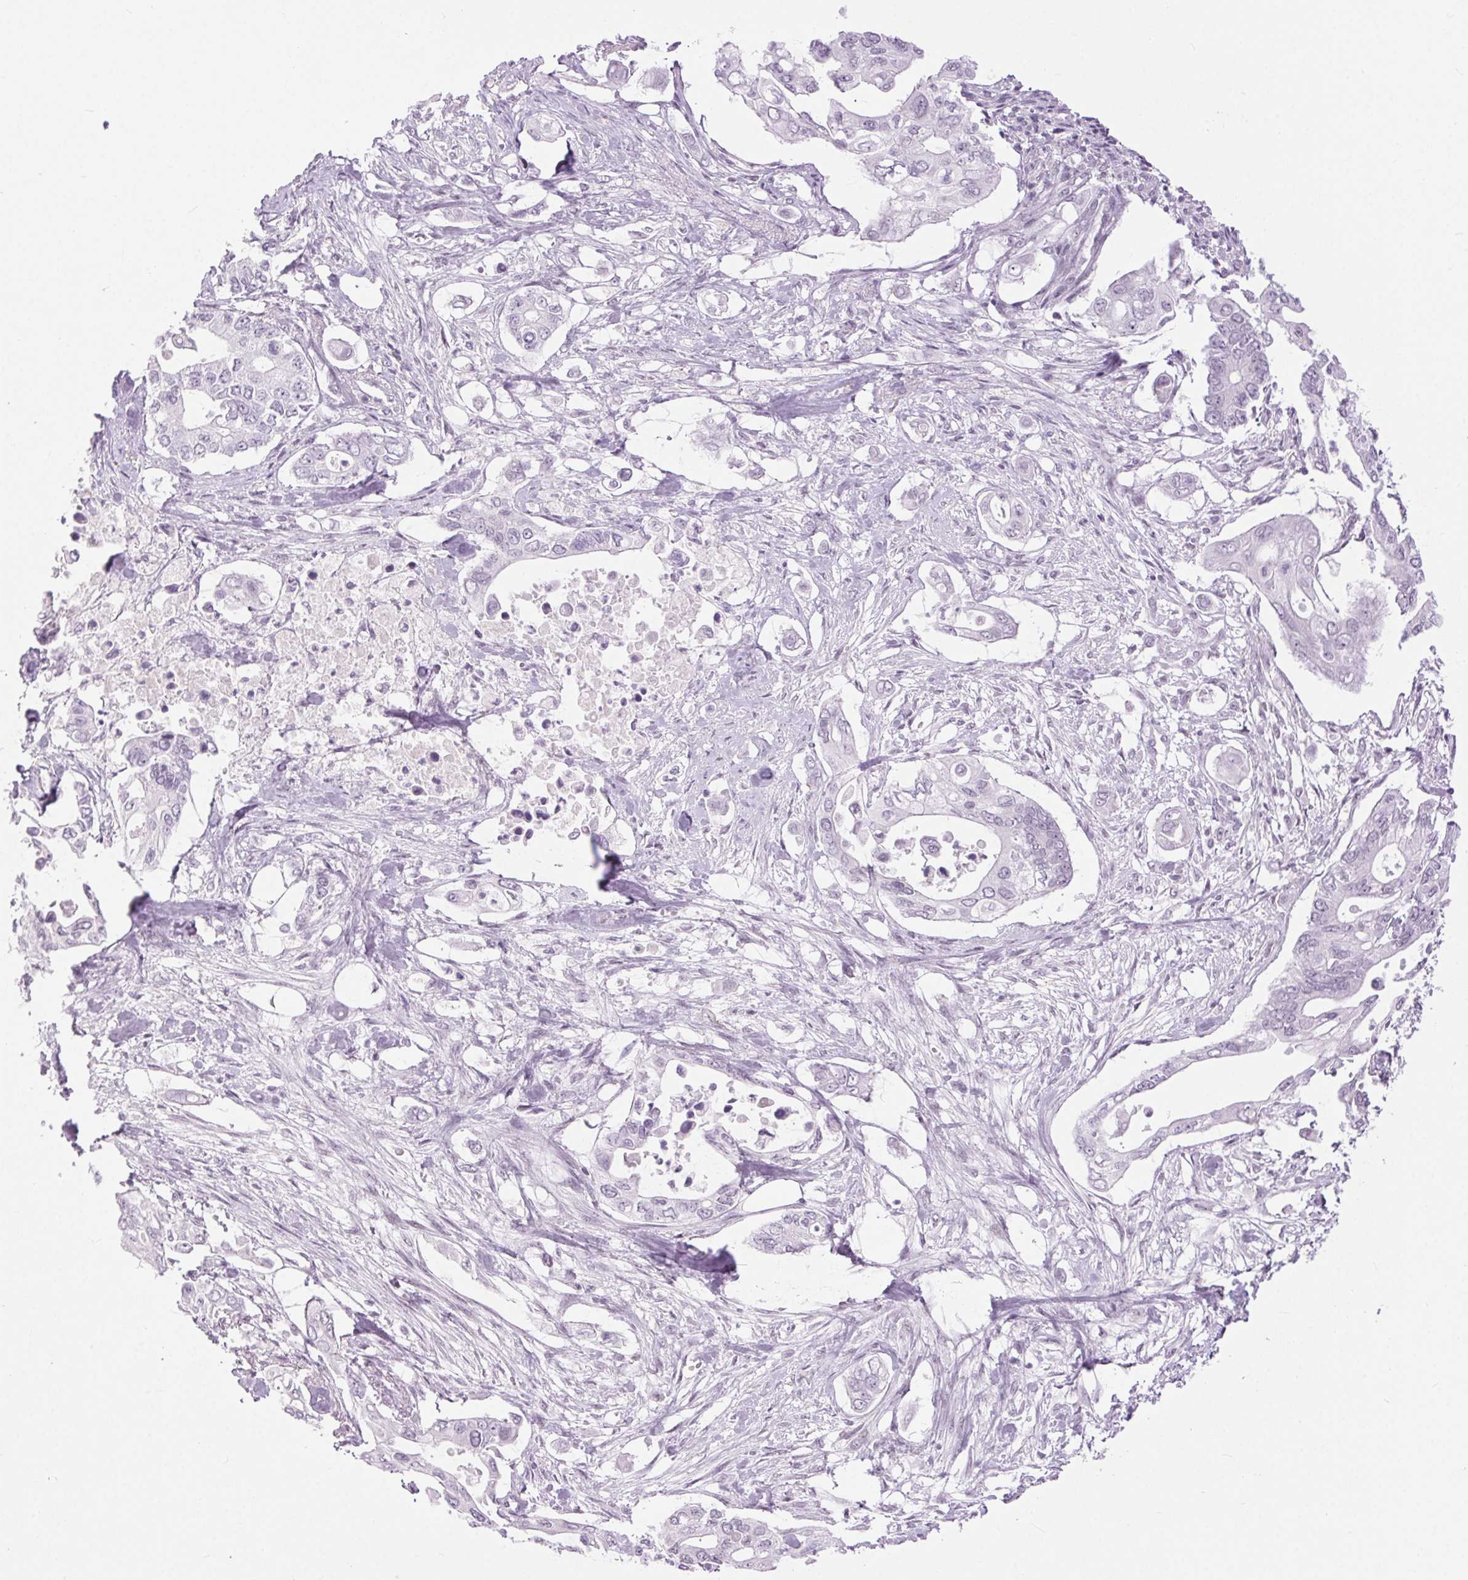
{"staining": {"intensity": "negative", "quantity": "none", "location": "none"}, "tissue": "pancreatic cancer", "cell_type": "Tumor cells", "image_type": "cancer", "snomed": [{"axis": "morphology", "description": "Adenocarcinoma, NOS"}, {"axis": "topography", "description": "Pancreas"}], "caption": "Immunohistochemistry (IHC) micrograph of neoplastic tissue: adenocarcinoma (pancreatic) stained with DAB (3,3'-diaminobenzidine) shows no significant protein positivity in tumor cells.", "gene": "BEND2", "patient": {"sex": "female", "age": 63}}